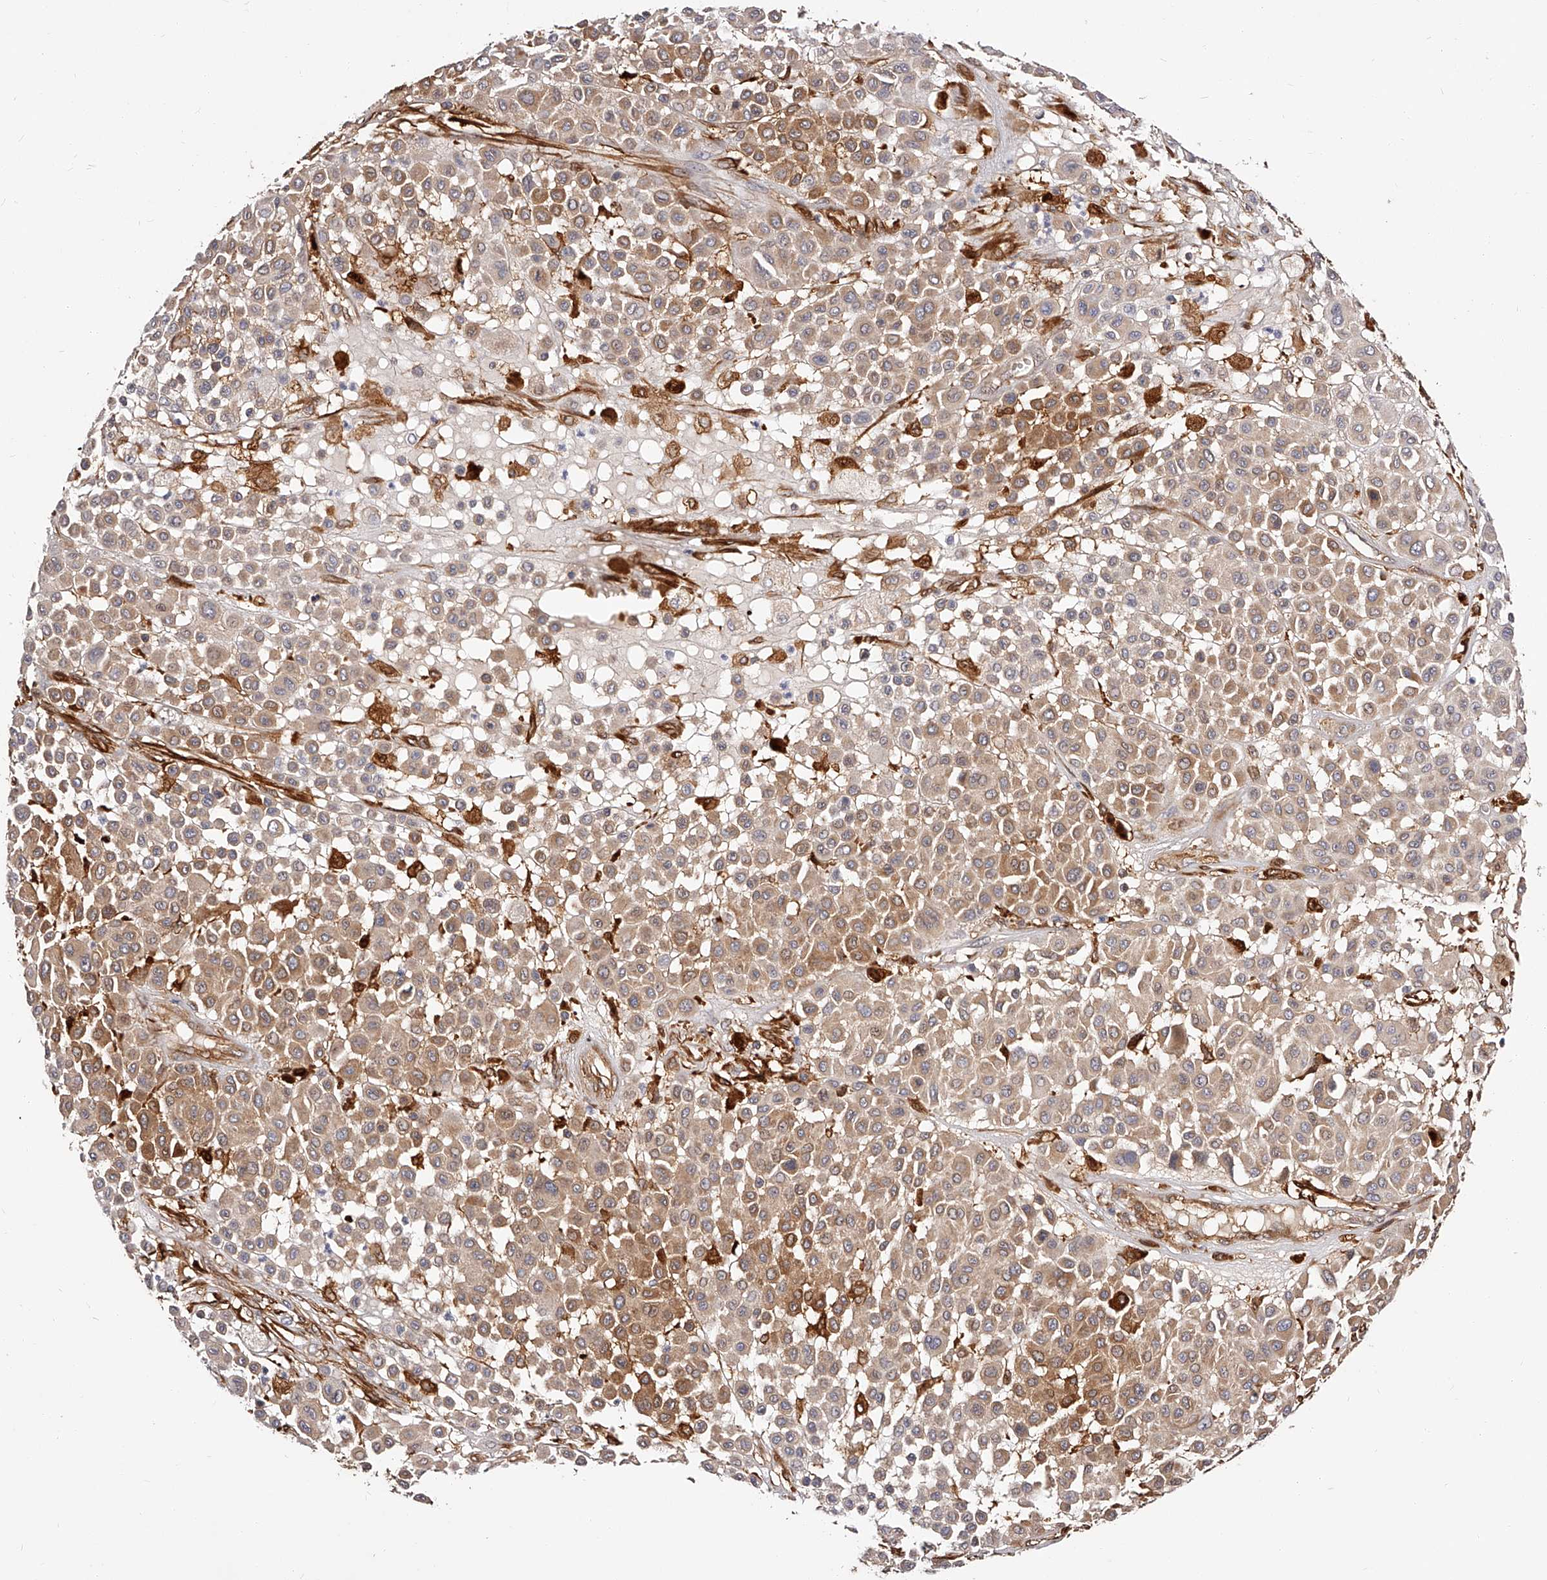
{"staining": {"intensity": "moderate", "quantity": ">75%", "location": "cytoplasmic/membranous"}, "tissue": "melanoma", "cell_type": "Tumor cells", "image_type": "cancer", "snomed": [{"axis": "morphology", "description": "Malignant melanoma, Metastatic site"}, {"axis": "topography", "description": "Soft tissue"}], "caption": "About >75% of tumor cells in melanoma exhibit moderate cytoplasmic/membranous protein staining as visualized by brown immunohistochemical staining.", "gene": "LAP3", "patient": {"sex": "male", "age": 41}}